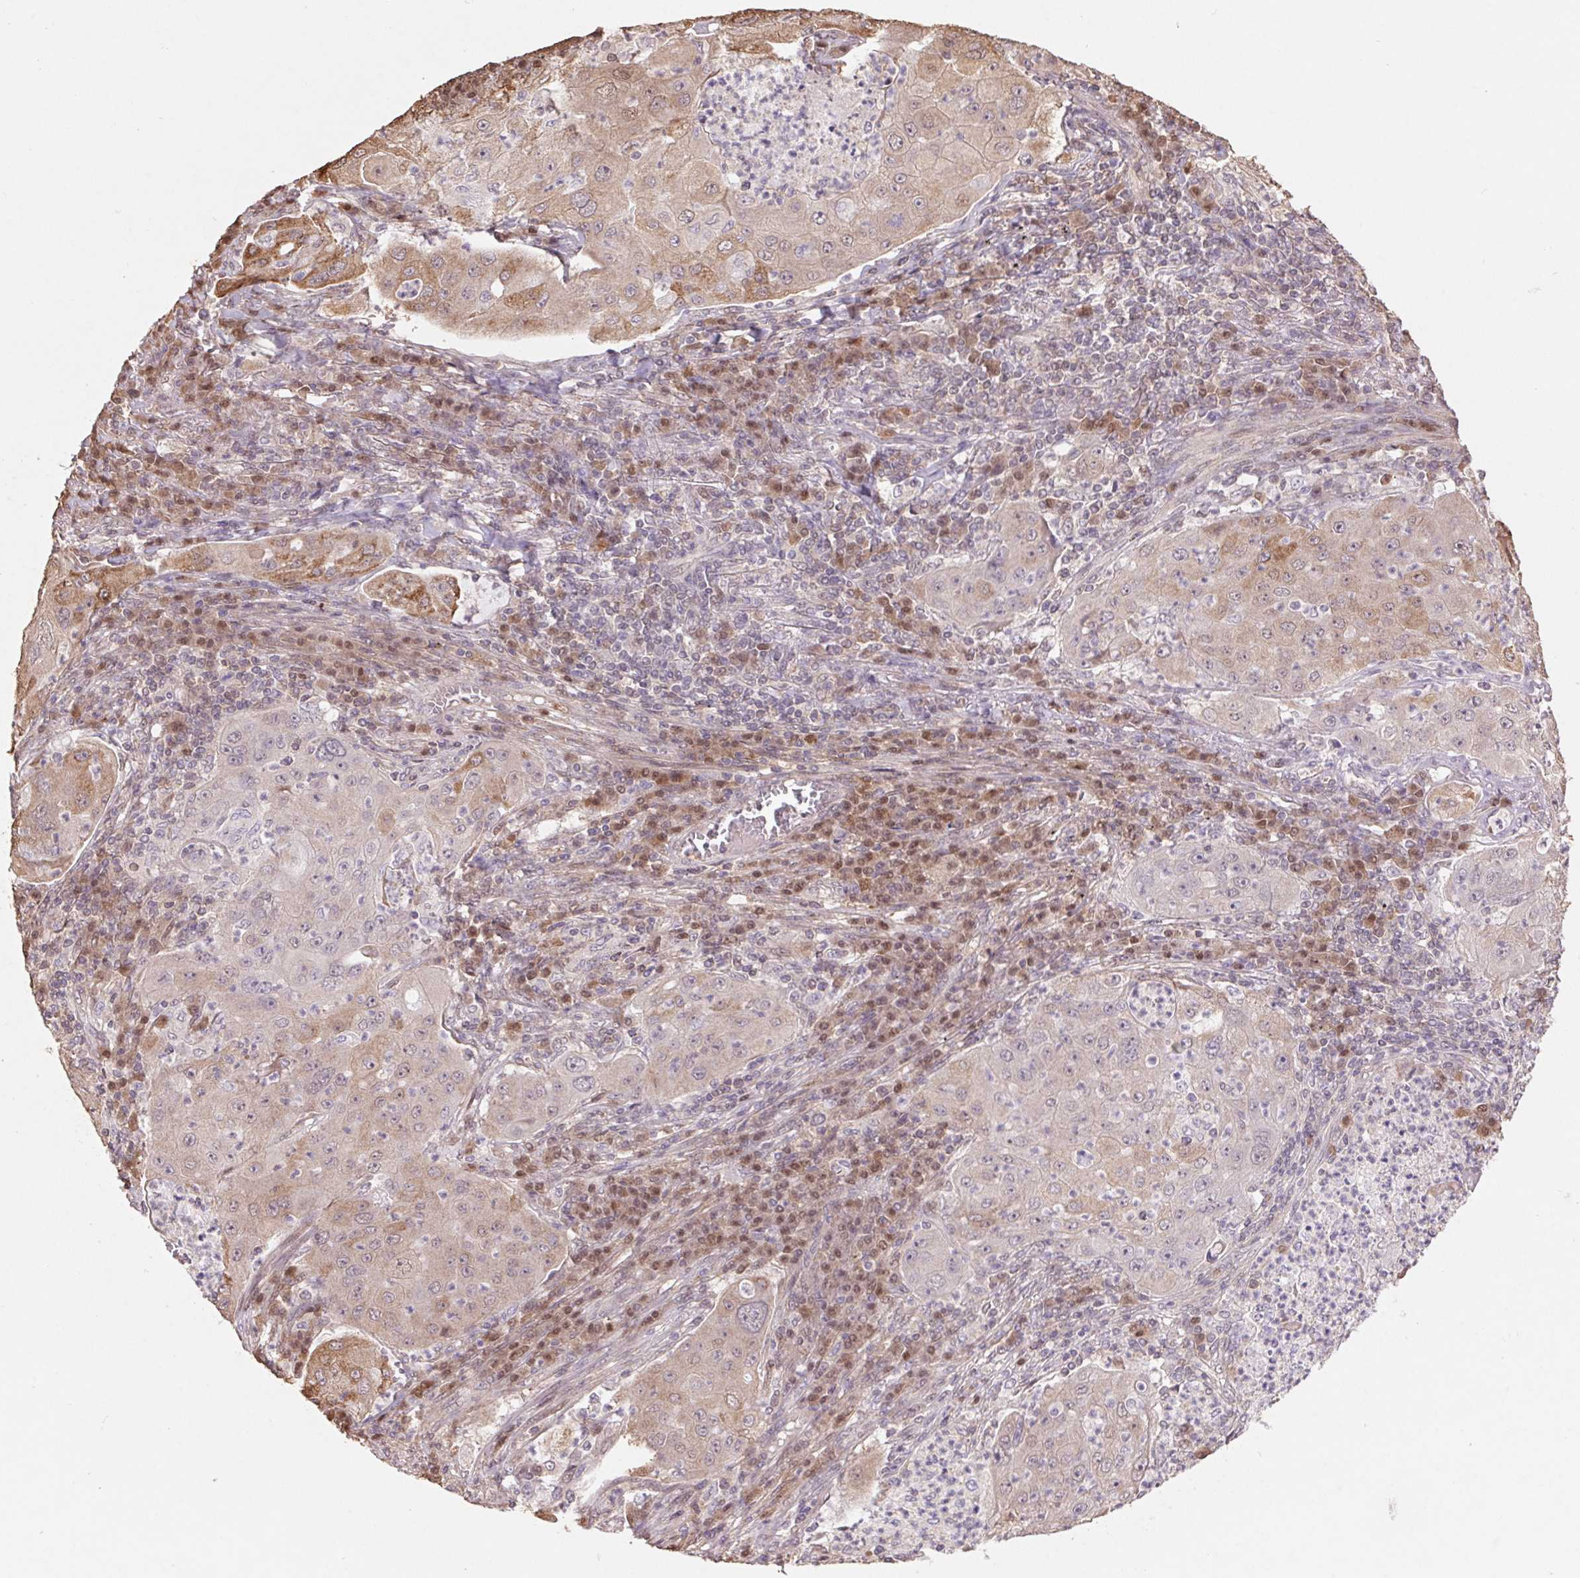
{"staining": {"intensity": "weak", "quantity": "<25%", "location": "cytoplasmic/membranous,nuclear"}, "tissue": "lung cancer", "cell_type": "Tumor cells", "image_type": "cancer", "snomed": [{"axis": "morphology", "description": "Squamous cell carcinoma, NOS"}, {"axis": "topography", "description": "Lung"}], "caption": "This is an immunohistochemistry image of lung squamous cell carcinoma. There is no expression in tumor cells.", "gene": "CUTA", "patient": {"sex": "female", "age": 59}}